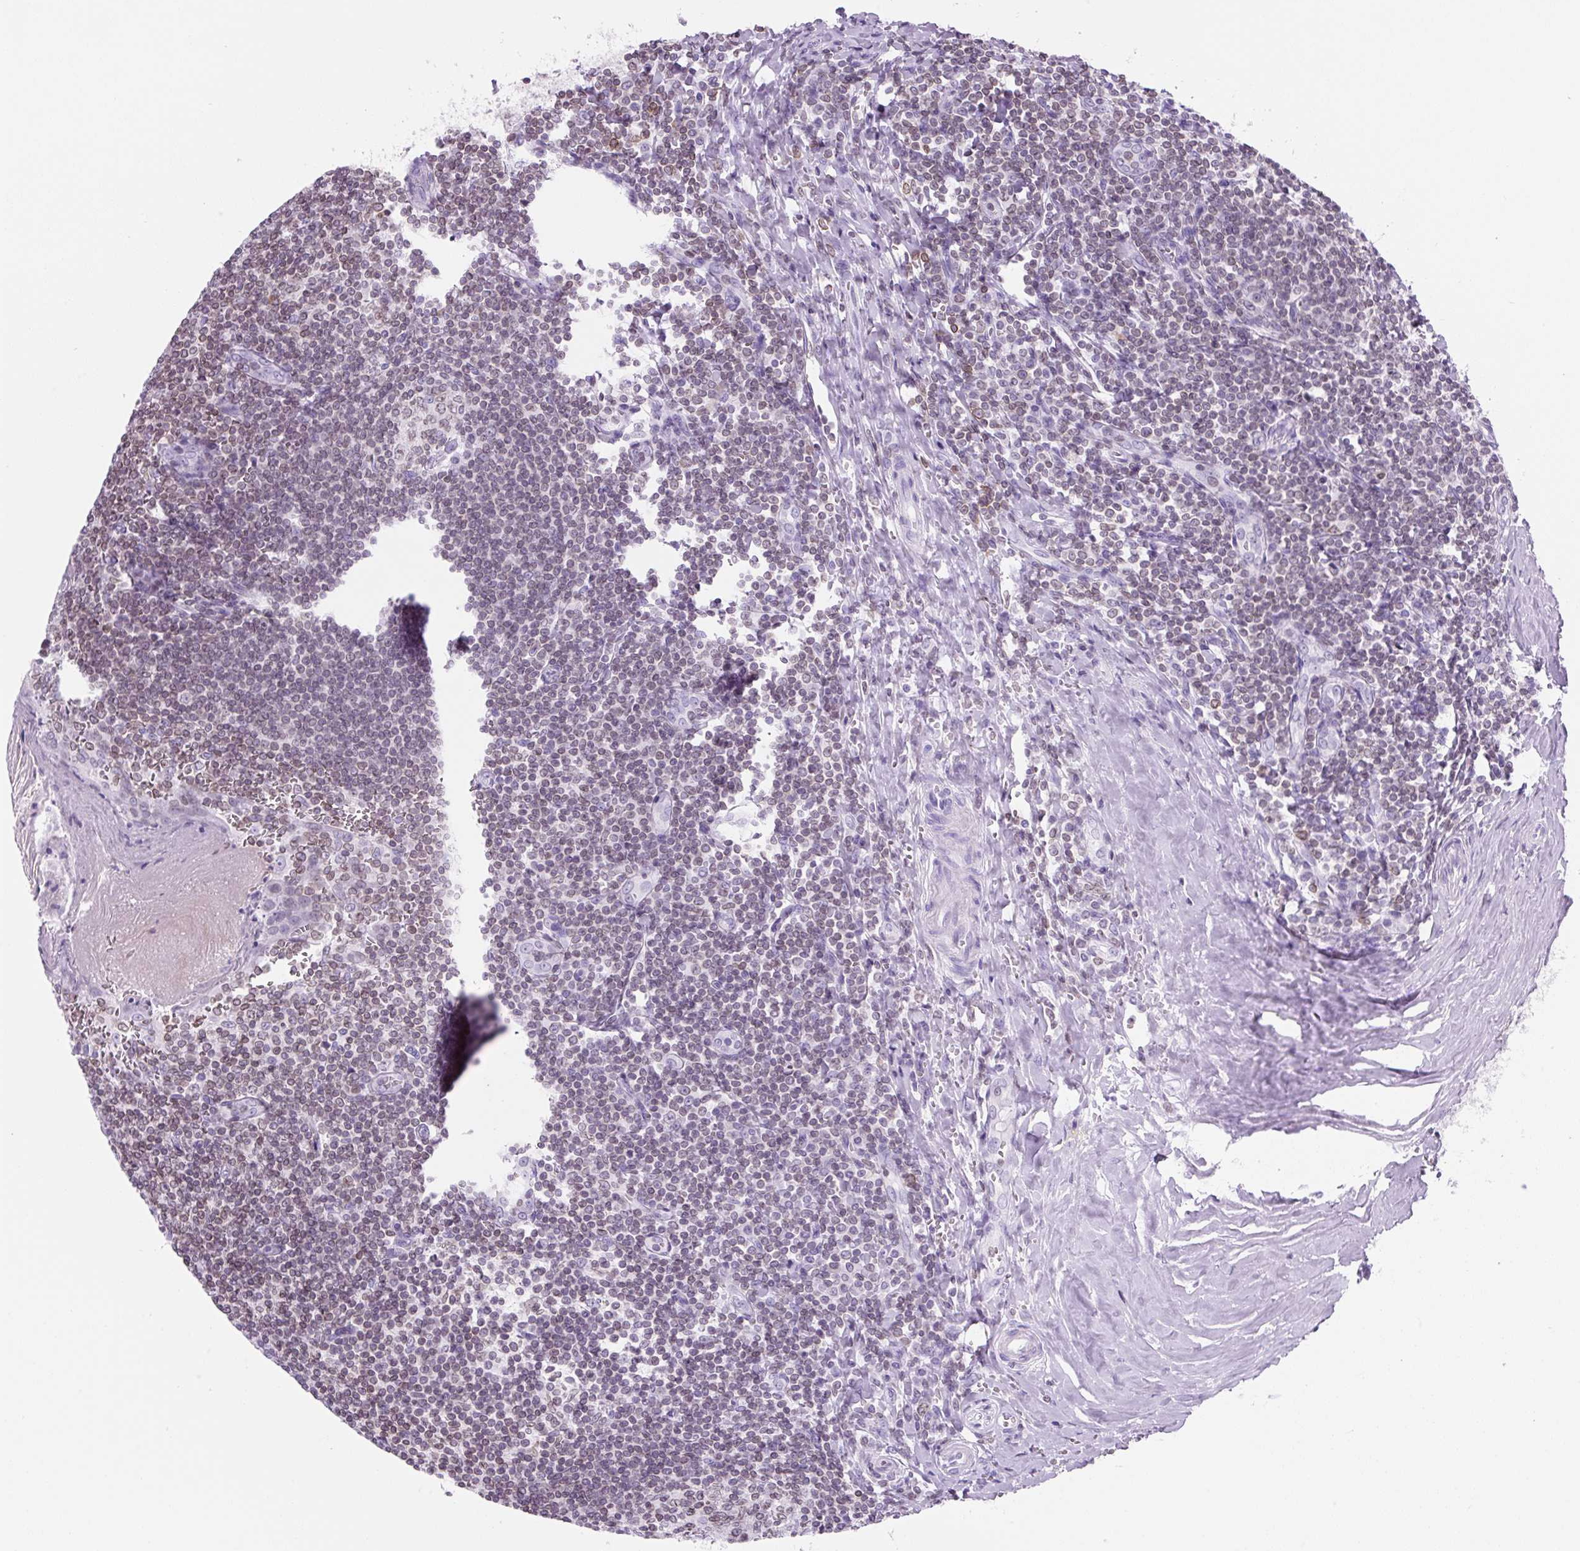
{"staining": {"intensity": "moderate", "quantity": "25%-75%", "location": "cytoplasmic/membranous,nuclear"}, "tissue": "tonsil", "cell_type": "Germinal center cells", "image_type": "normal", "snomed": [{"axis": "morphology", "description": "Normal tissue, NOS"}, {"axis": "topography", "description": "Tonsil"}], "caption": "An image showing moderate cytoplasmic/membranous,nuclear staining in about 25%-75% of germinal center cells in unremarkable tonsil, as visualized by brown immunohistochemical staining.", "gene": "VPREB1", "patient": {"sex": "male", "age": 27}}